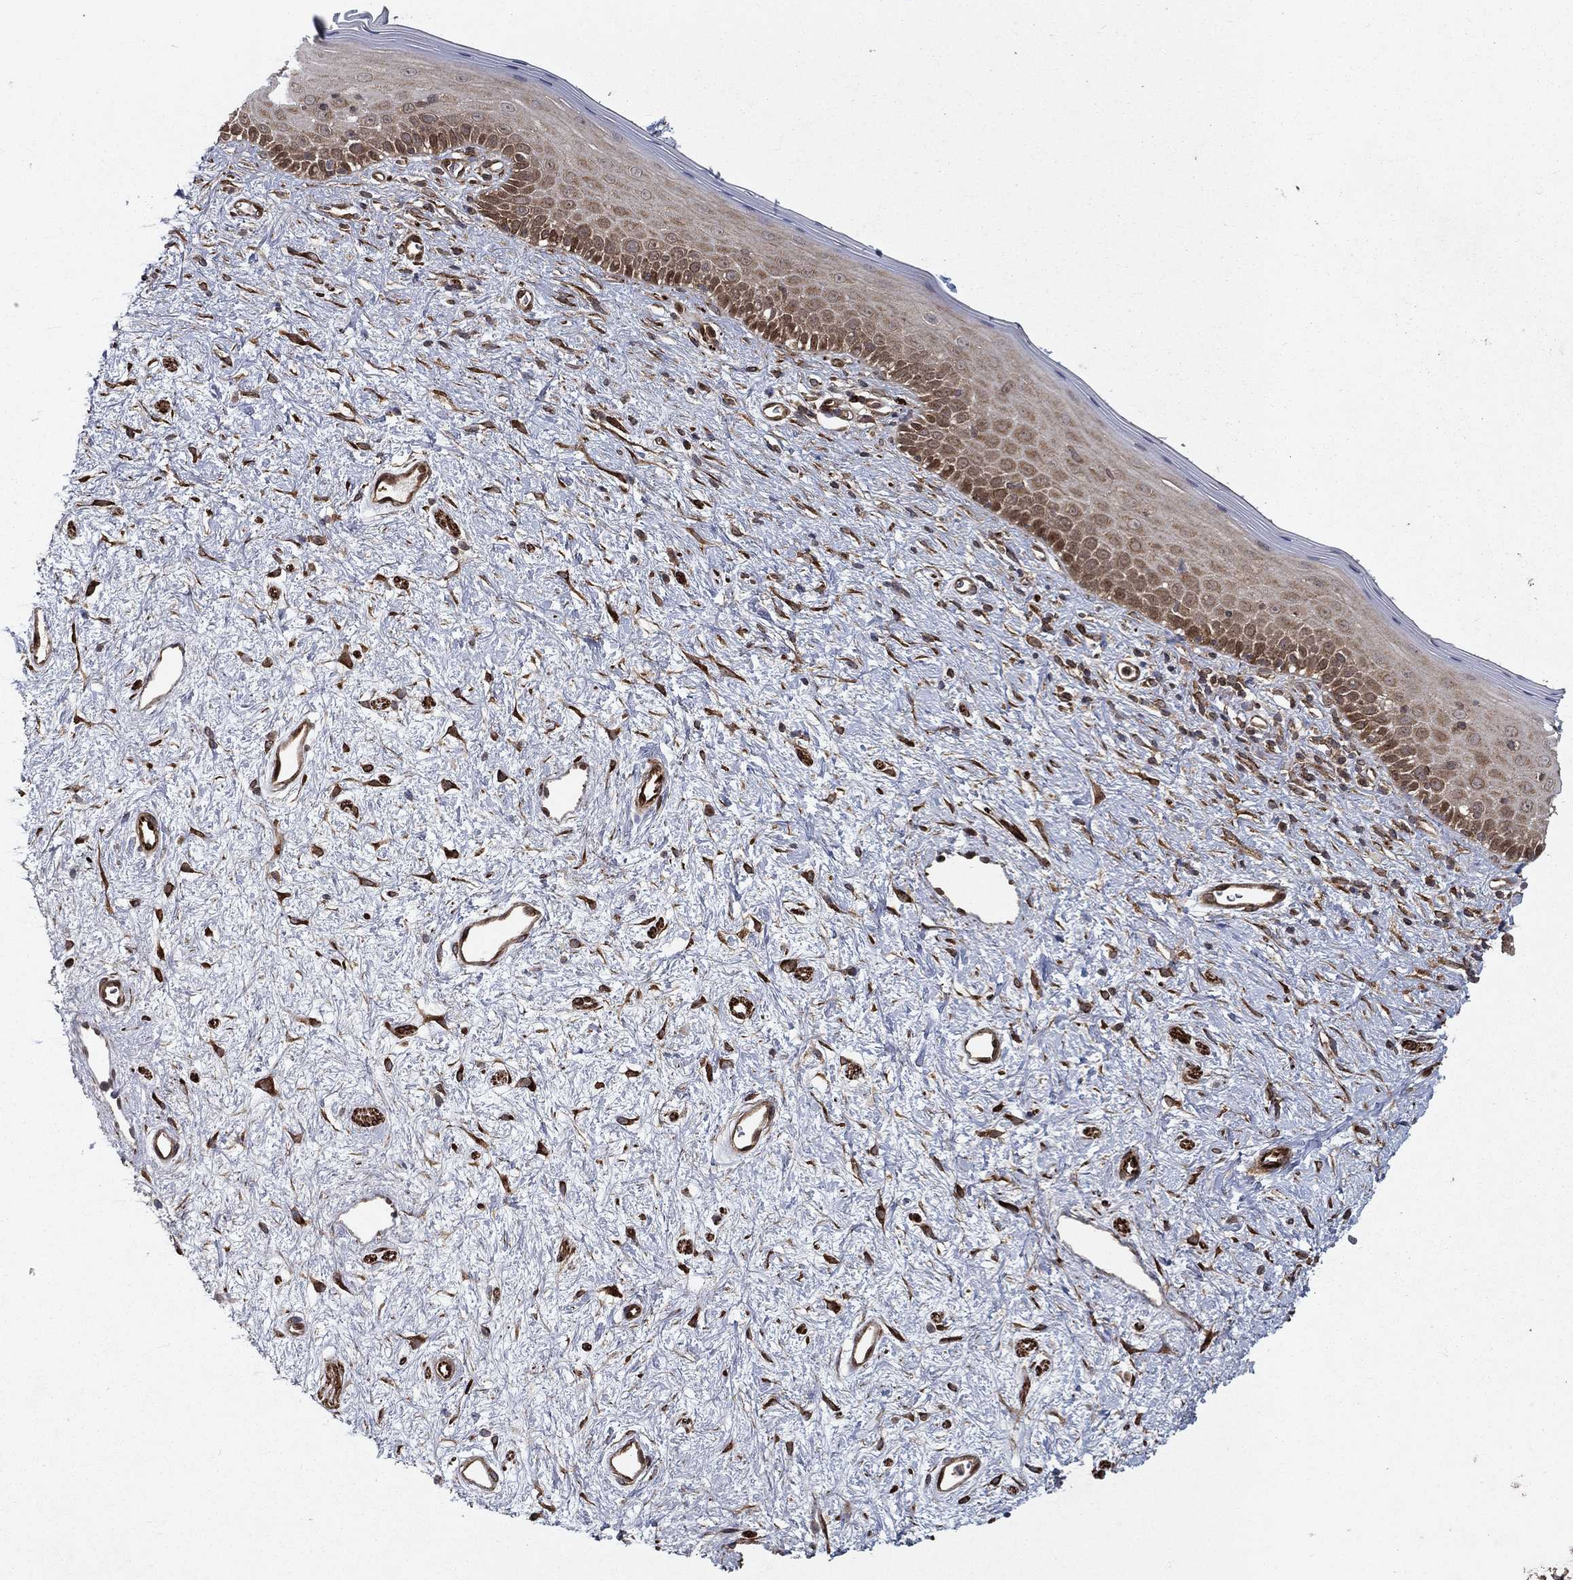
{"staining": {"intensity": "moderate", "quantity": "<25%", "location": "cytoplasmic/membranous,nuclear"}, "tissue": "vagina", "cell_type": "Squamous epithelial cells", "image_type": "normal", "snomed": [{"axis": "morphology", "description": "Normal tissue, NOS"}, {"axis": "topography", "description": "Vagina"}], "caption": "Immunohistochemistry (IHC) micrograph of unremarkable human vagina stained for a protein (brown), which displays low levels of moderate cytoplasmic/membranous,nuclear expression in approximately <25% of squamous epithelial cells.", "gene": "CERS2", "patient": {"sex": "female", "age": 47}}